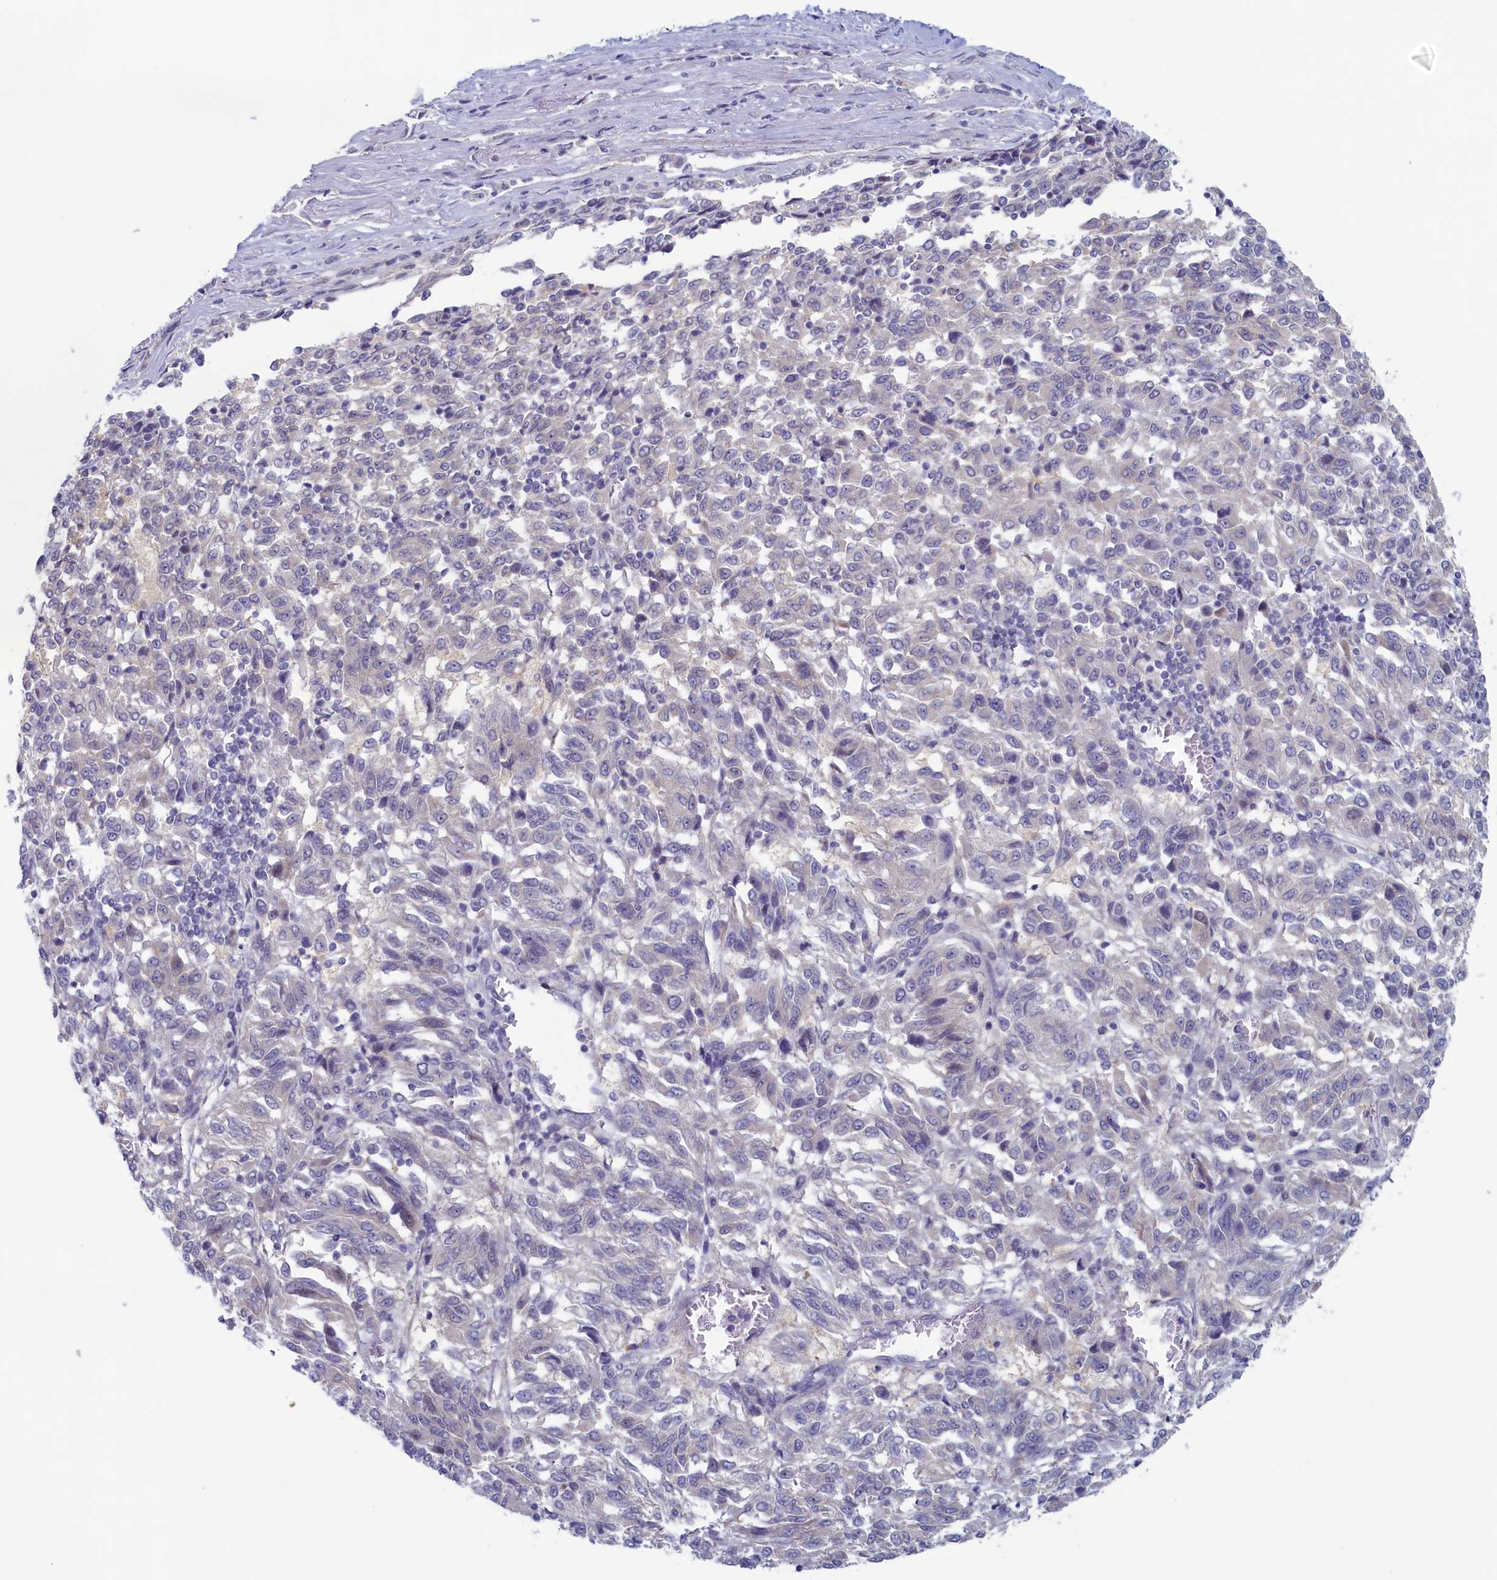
{"staining": {"intensity": "negative", "quantity": "none", "location": "none"}, "tissue": "melanoma", "cell_type": "Tumor cells", "image_type": "cancer", "snomed": [{"axis": "morphology", "description": "Malignant melanoma, Metastatic site"}, {"axis": "topography", "description": "Lung"}], "caption": "This is an immunohistochemistry (IHC) micrograph of human malignant melanoma (metastatic site). There is no positivity in tumor cells.", "gene": "WDR76", "patient": {"sex": "male", "age": 64}}